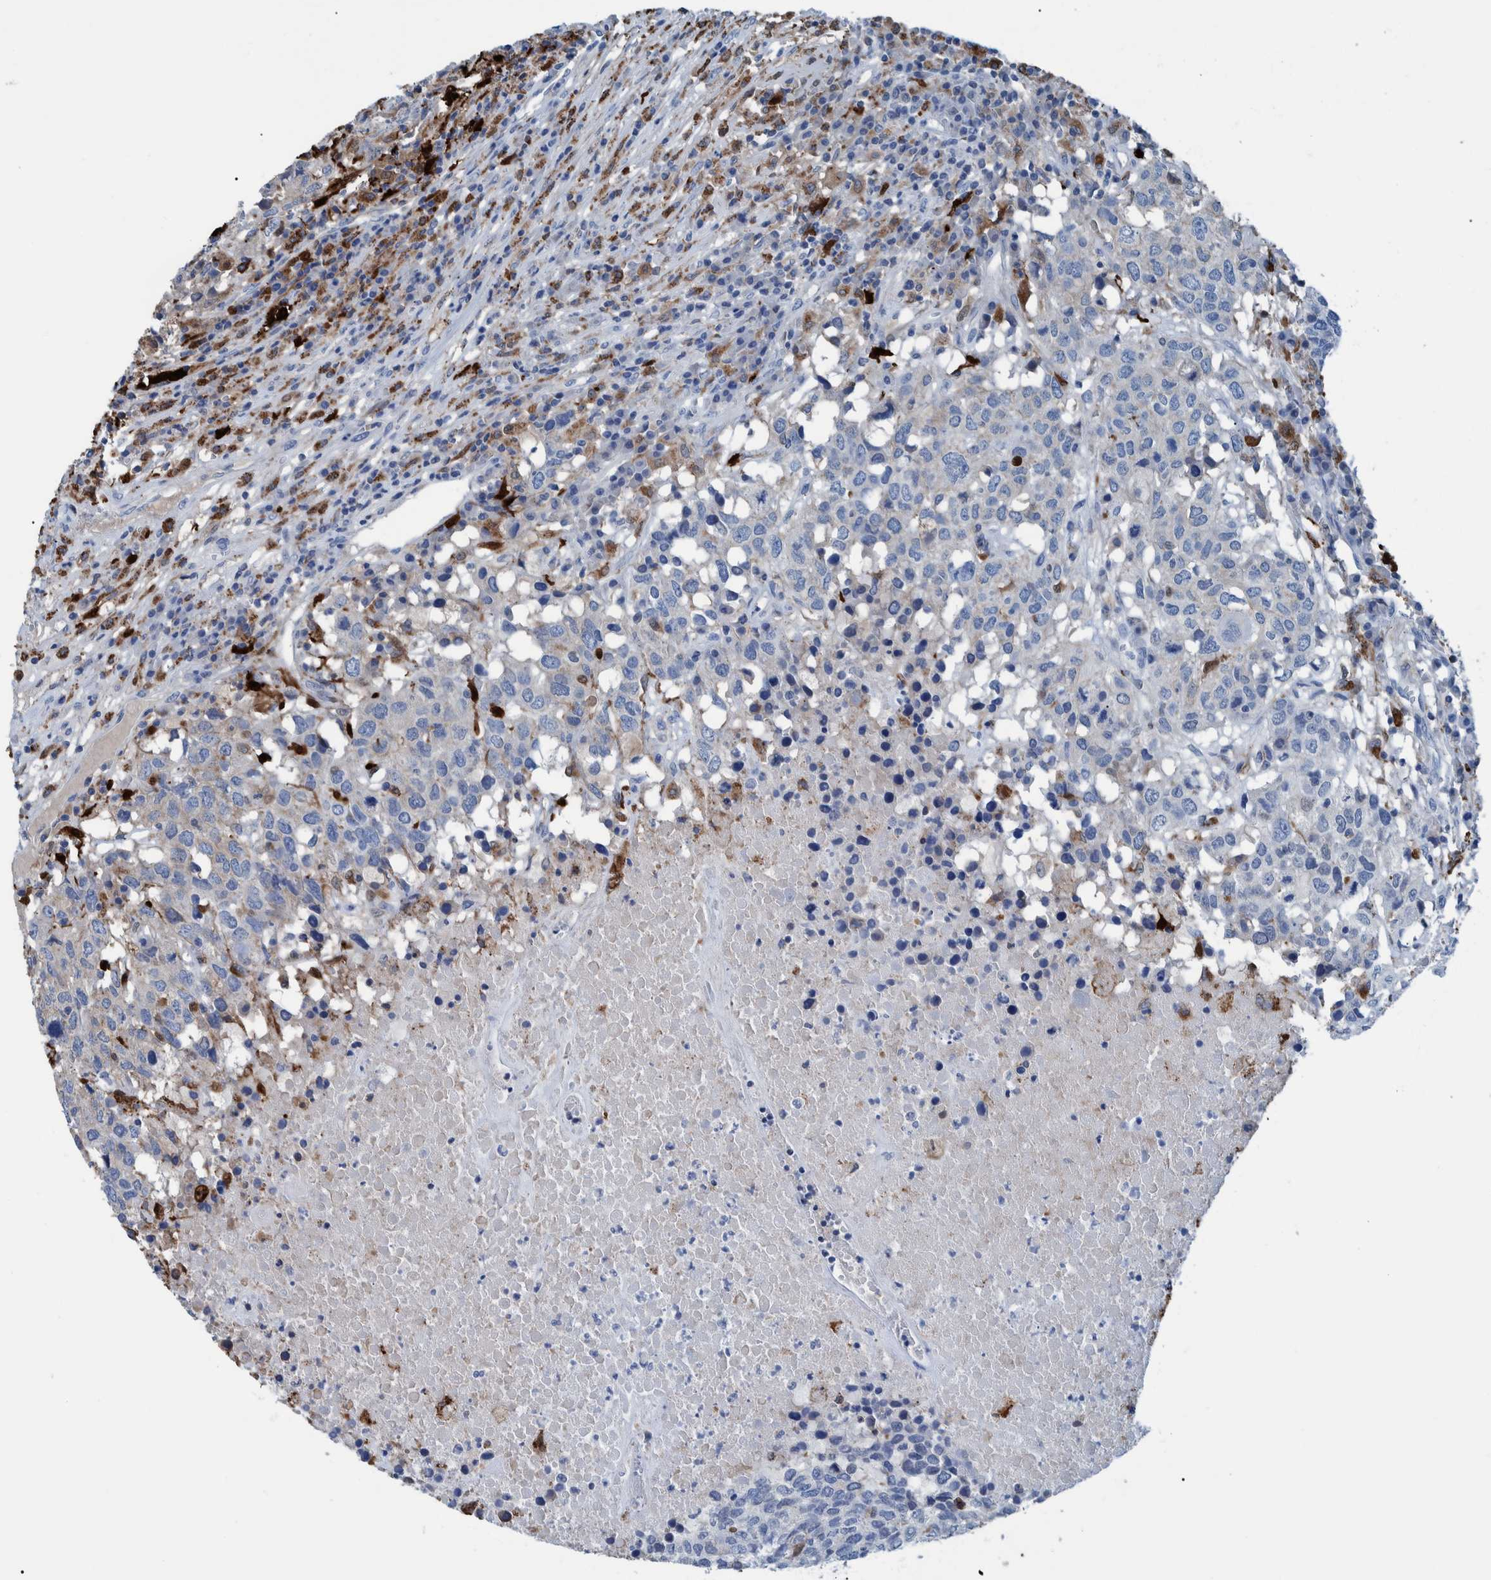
{"staining": {"intensity": "negative", "quantity": "none", "location": "none"}, "tissue": "head and neck cancer", "cell_type": "Tumor cells", "image_type": "cancer", "snomed": [{"axis": "morphology", "description": "Squamous cell carcinoma, NOS"}, {"axis": "topography", "description": "Head-Neck"}], "caption": "DAB immunohistochemical staining of head and neck cancer (squamous cell carcinoma) exhibits no significant staining in tumor cells.", "gene": "IDO1", "patient": {"sex": "male", "age": 66}}